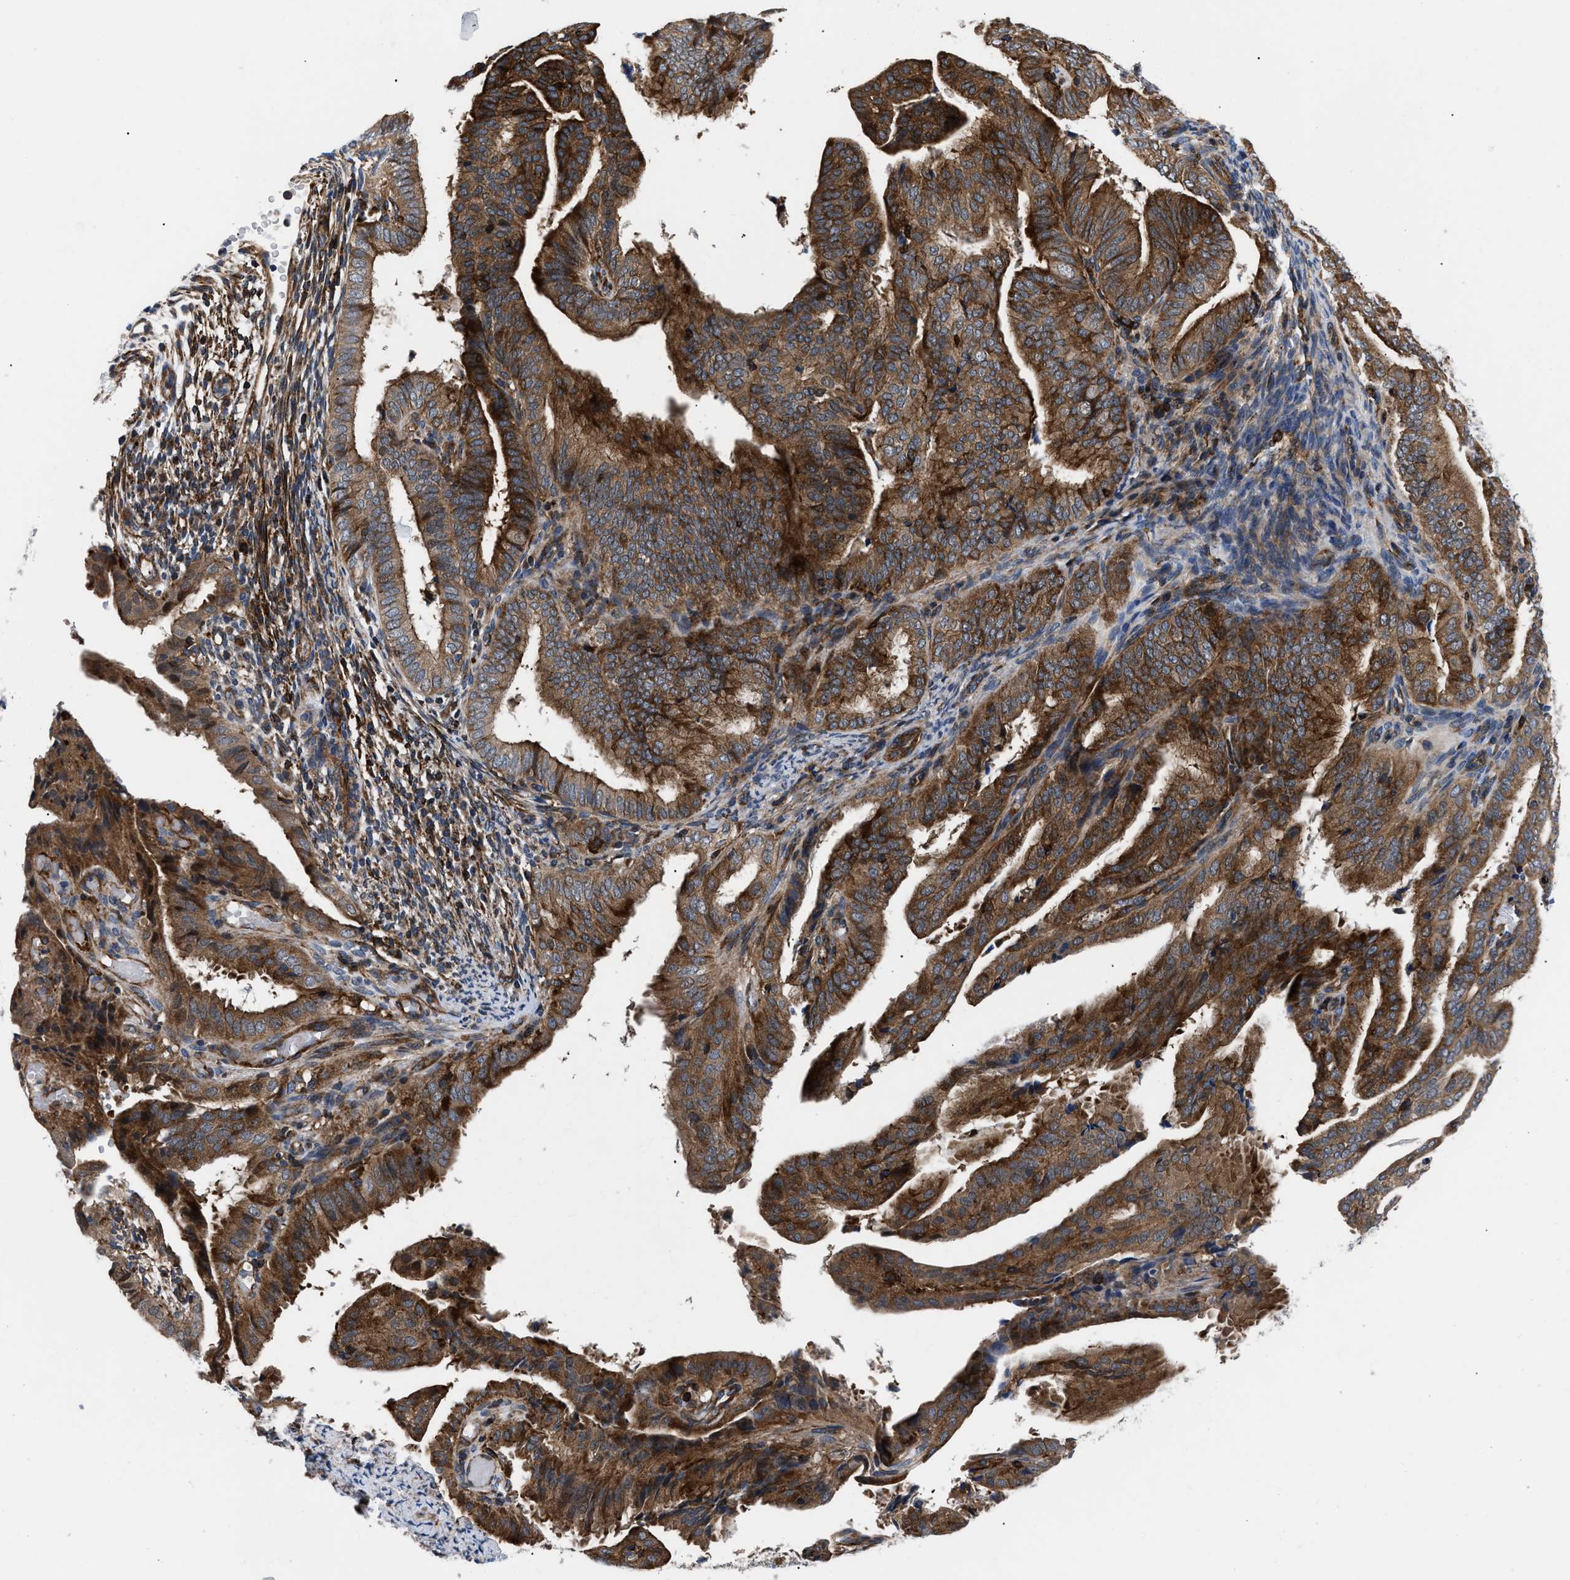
{"staining": {"intensity": "strong", "quantity": ">75%", "location": "cytoplasmic/membranous"}, "tissue": "endometrial cancer", "cell_type": "Tumor cells", "image_type": "cancer", "snomed": [{"axis": "morphology", "description": "Adenocarcinoma, NOS"}, {"axis": "topography", "description": "Endometrium"}], "caption": "Endometrial cancer stained with immunohistochemistry (IHC) reveals strong cytoplasmic/membranous staining in about >75% of tumor cells.", "gene": "SPAST", "patient": {"sex": "female", "age": 58}}